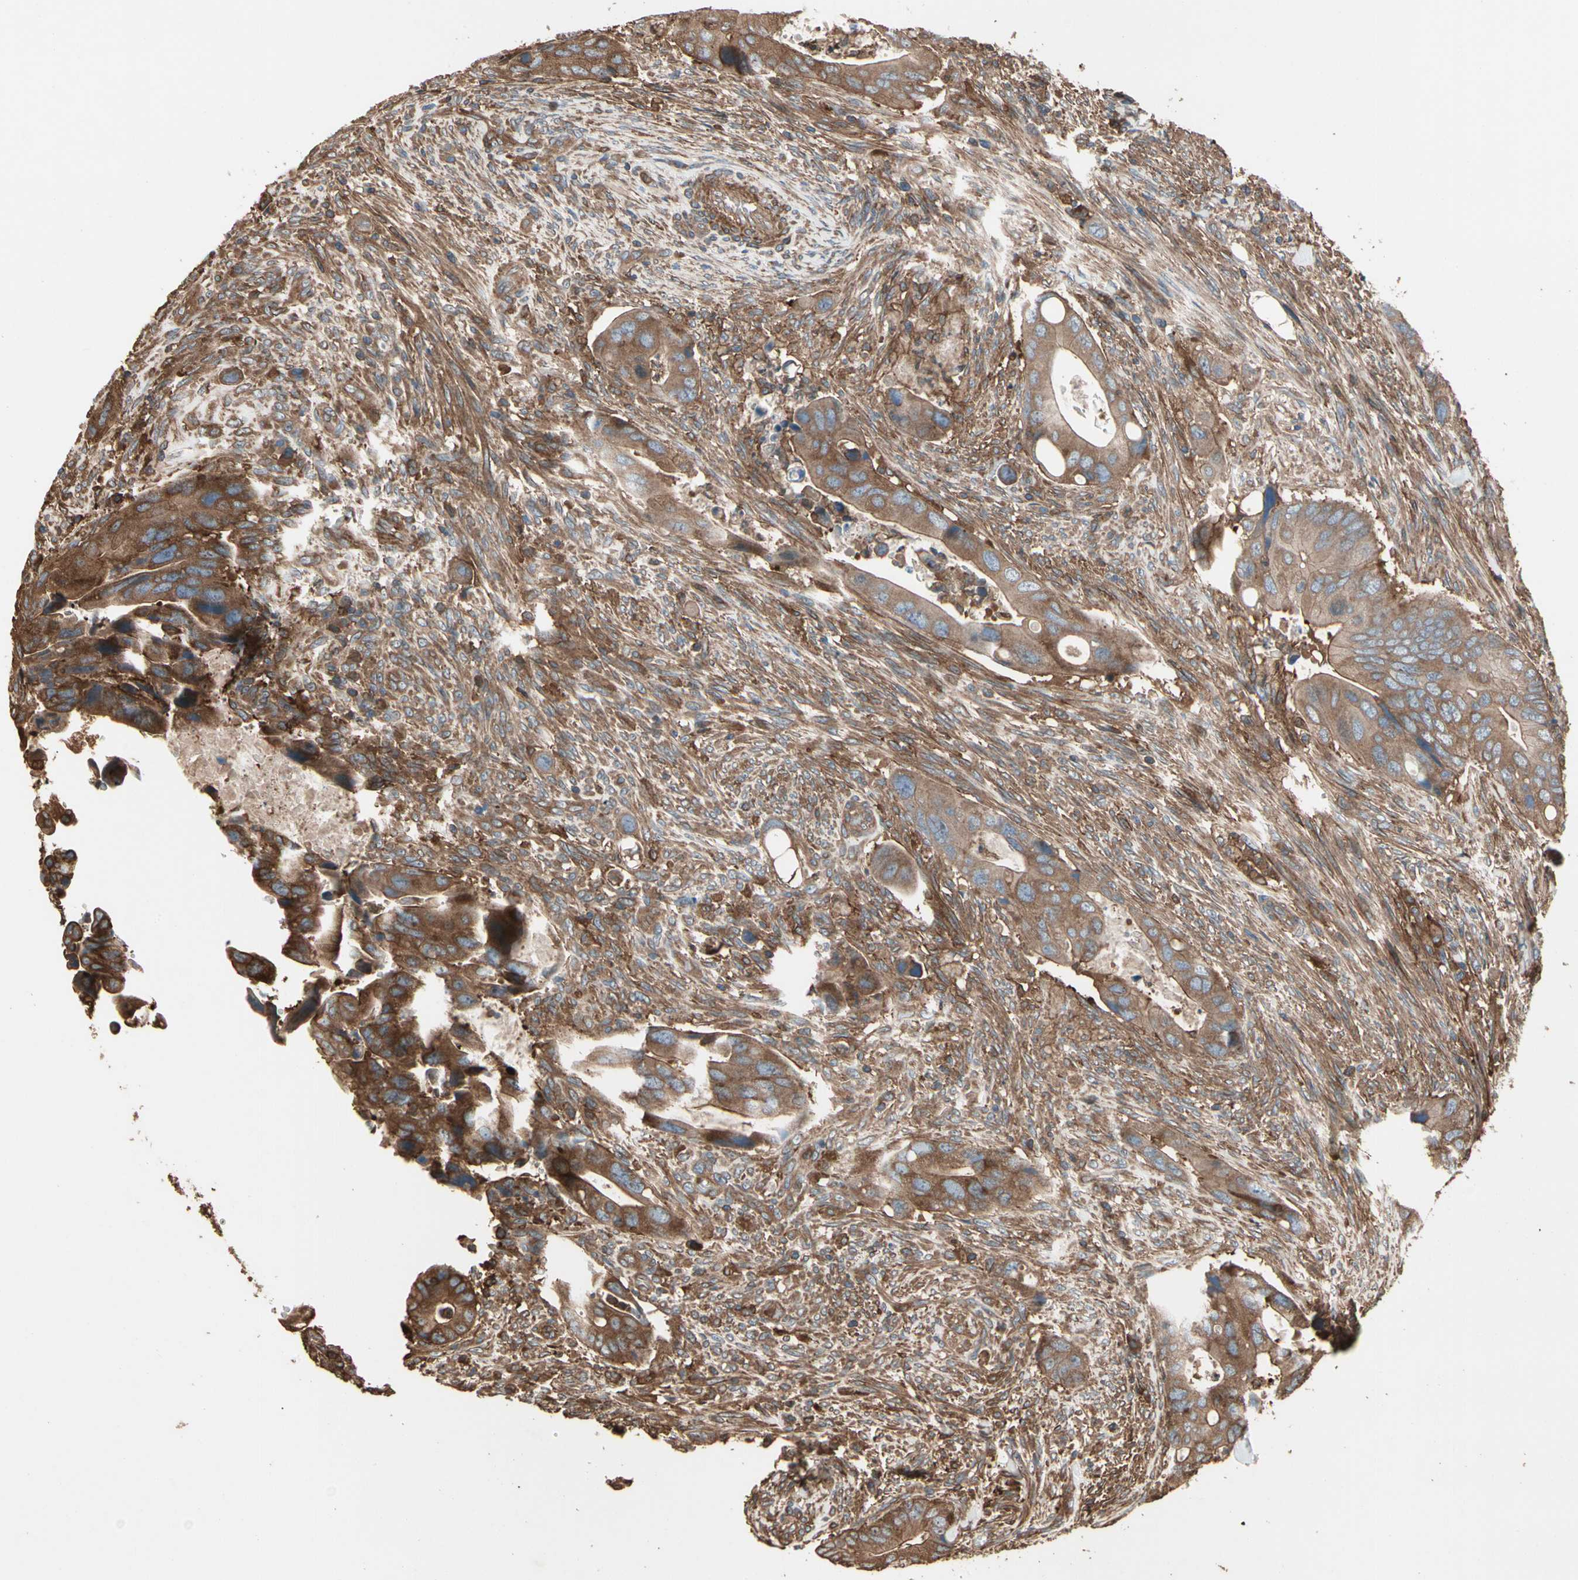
{"staining": {"intensity": "moderate", "quantity": ">75%", "location": "cytoplasmic/membranous"}, "tissue": "colorectal cancer", "cell_type": "Tumor cells", "image_type": "cancer", "snomed": [{"axis": "morphology", "description": "Adenocarcinoma, NOS"}, {"axis": "topography", "description": "Rectum"}], "caption": "Colorectal cancer (adenocarcinoma) was stained to show a protein in brown. There is medium levels of moderate cytoplasmic/membranous positivity in approximately >75% of tumor cells. (DAB (3,3'-diaminobenzidine) IHC, brown staining for protein, blue staining for nuclei).", "gene": "AGBL2", "patient": {"sex": "female", "age": 57}}